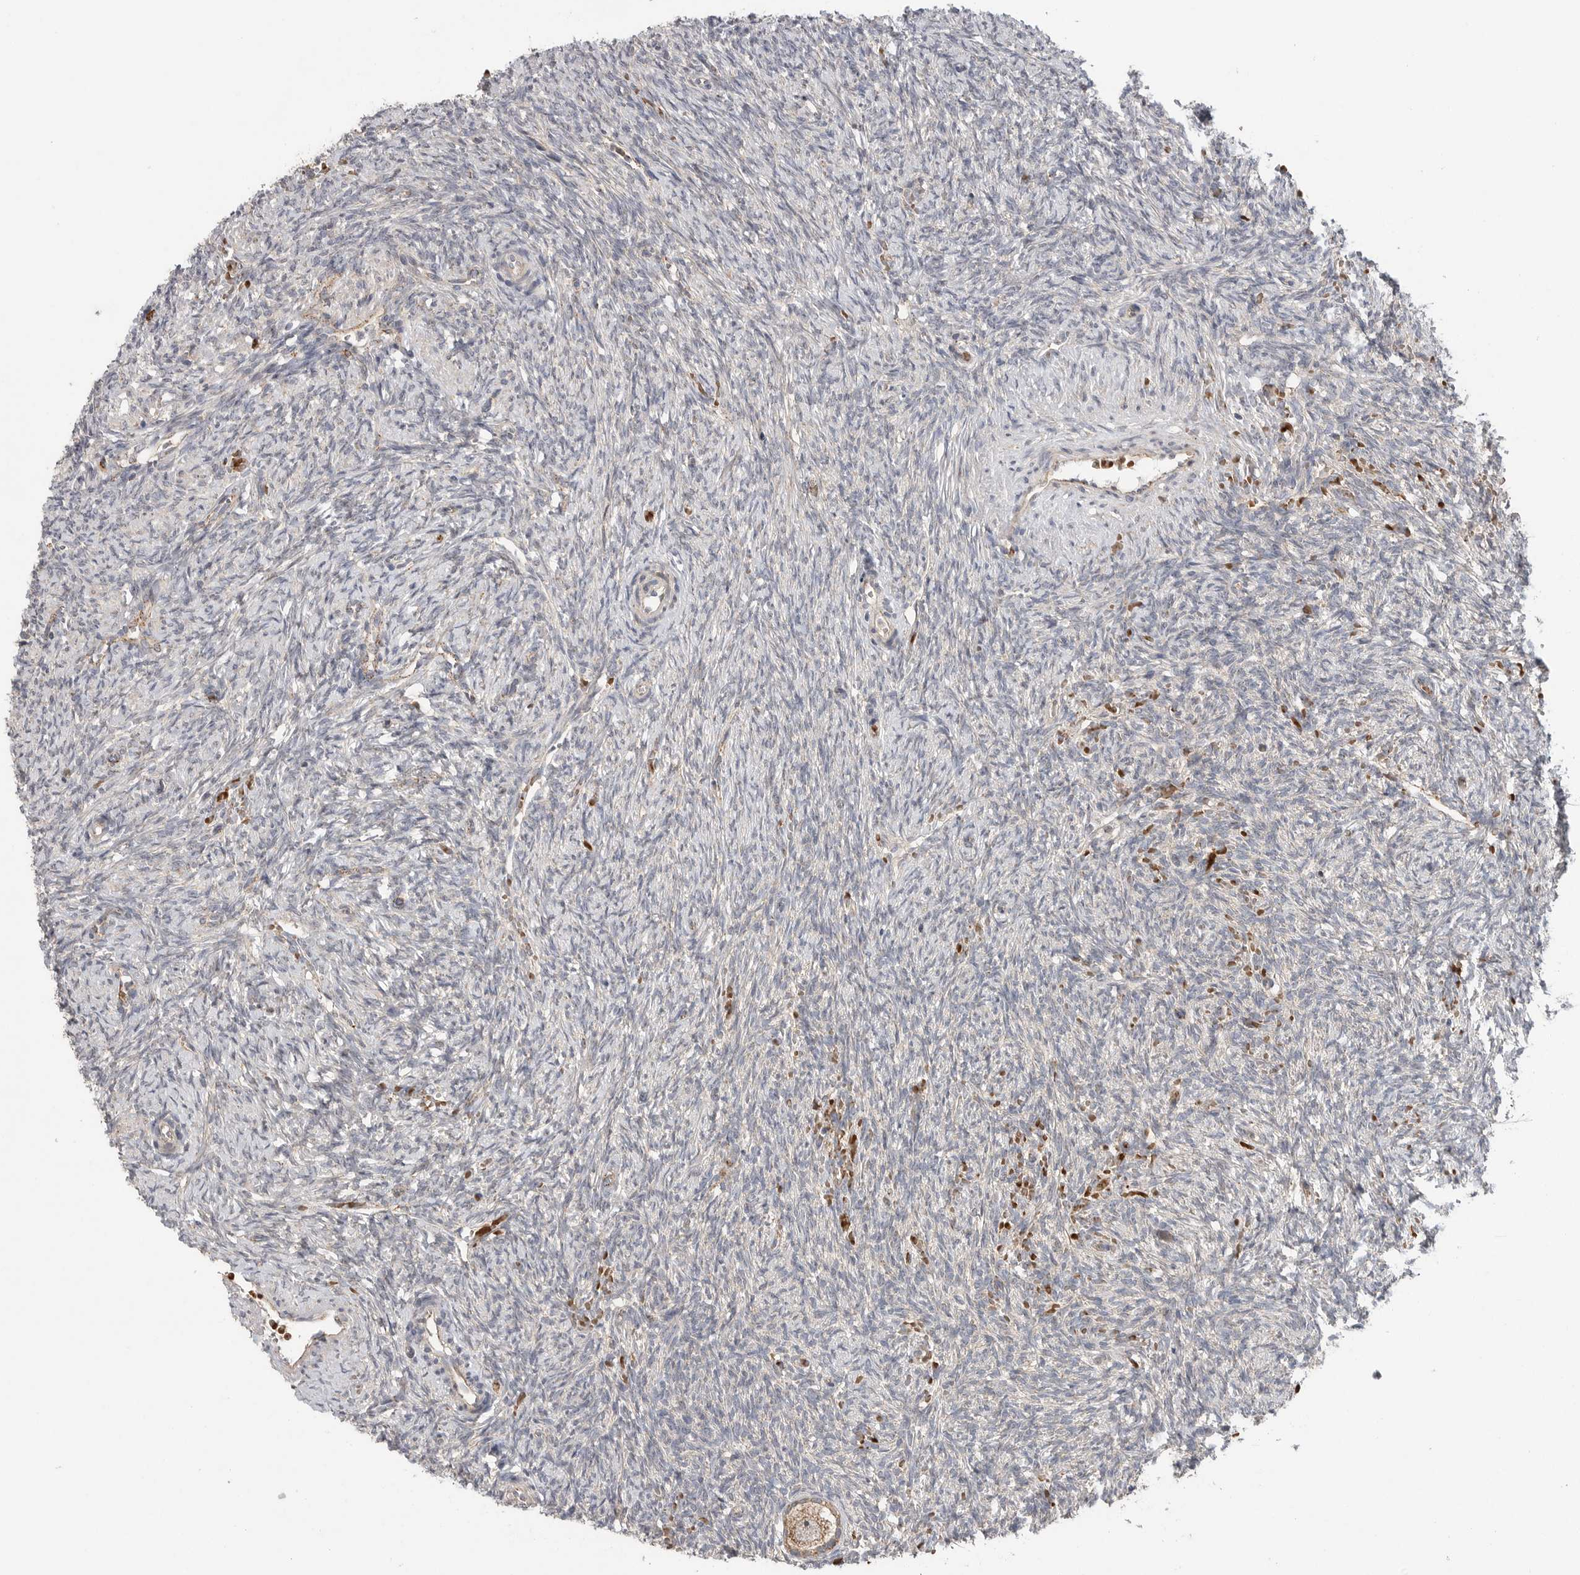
{"staining": {"intensity": "moderate", "quantity": ">75%", "location": "cytoplasmic/membranous"}, "tissue": "ovary", "cell_type": "Follicle cells", "image_type": "normal", "snomed": [{"axis": "morphology", "description": "Normal tissue, NOS"}, {"axis": "topography", "description": "Ovary"}], "caption": "An immunohistochemistry micrograph of normal tissue is shown. Protein staining in brown labels moderate cytoplasmic/membranous positivity in ovary within follicle cells. The protein of interest is stained brown, and the nuclei are stained in blue (DAB (3,3'-diaminobenzidine) IHC with brightfield microscopy, high magnification).", "gene": "GALNS", "patient": {"sex": "female", "age": 41}}